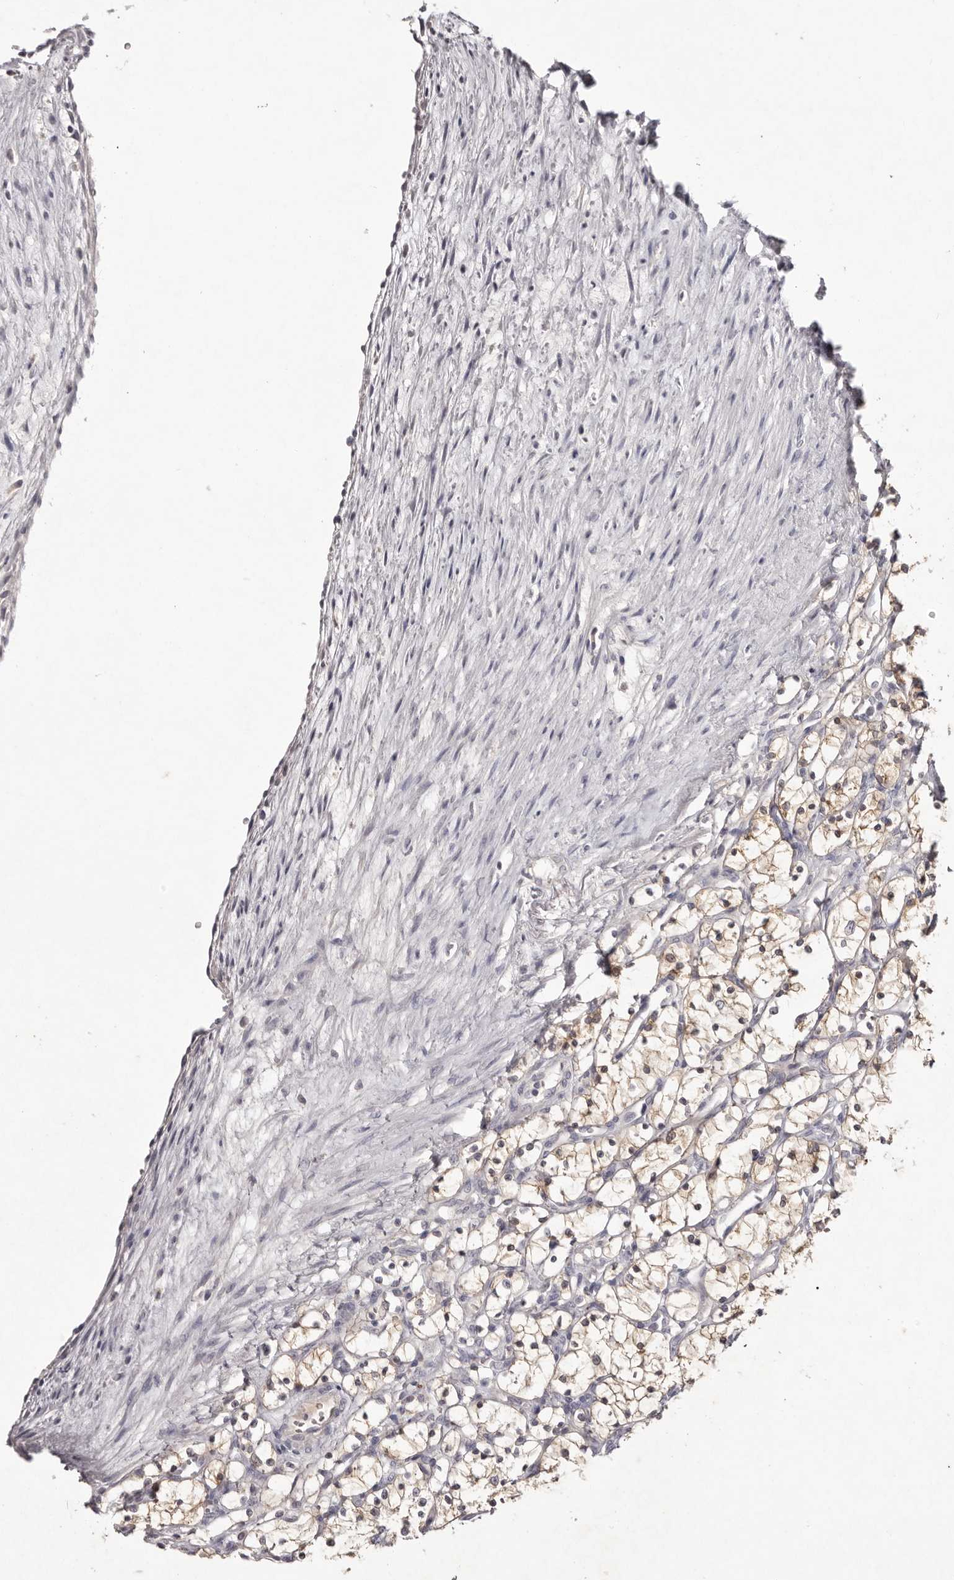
{"staining": {"intensity": "weak", "quantity": ">75%", "location": "cytoplasmic/membranous"}, "tissue": "renal cancer", "cell_type": "Tumor cells", "image_type": "cancer", "snomed": [{"axis": "morphology", "description": "Adenocarcinoma, NOS"}, {"axis": "topography", "description": "Kidney"}], "caption": "Brown immunohistochemical staining in renal cancer (adenocarcinoma) demonstrates weak cytoplasmic/membranous positivity in about >75% of tumor cells. The protein of interest is stained brown, and the nuclei are stained in blue (DAB (3,3'-diaminobenzidine) IHC with brightfield microscopy, high magnification).", "gene": "SCUBE2", "patient": {"sex": "female", "age": 69}}